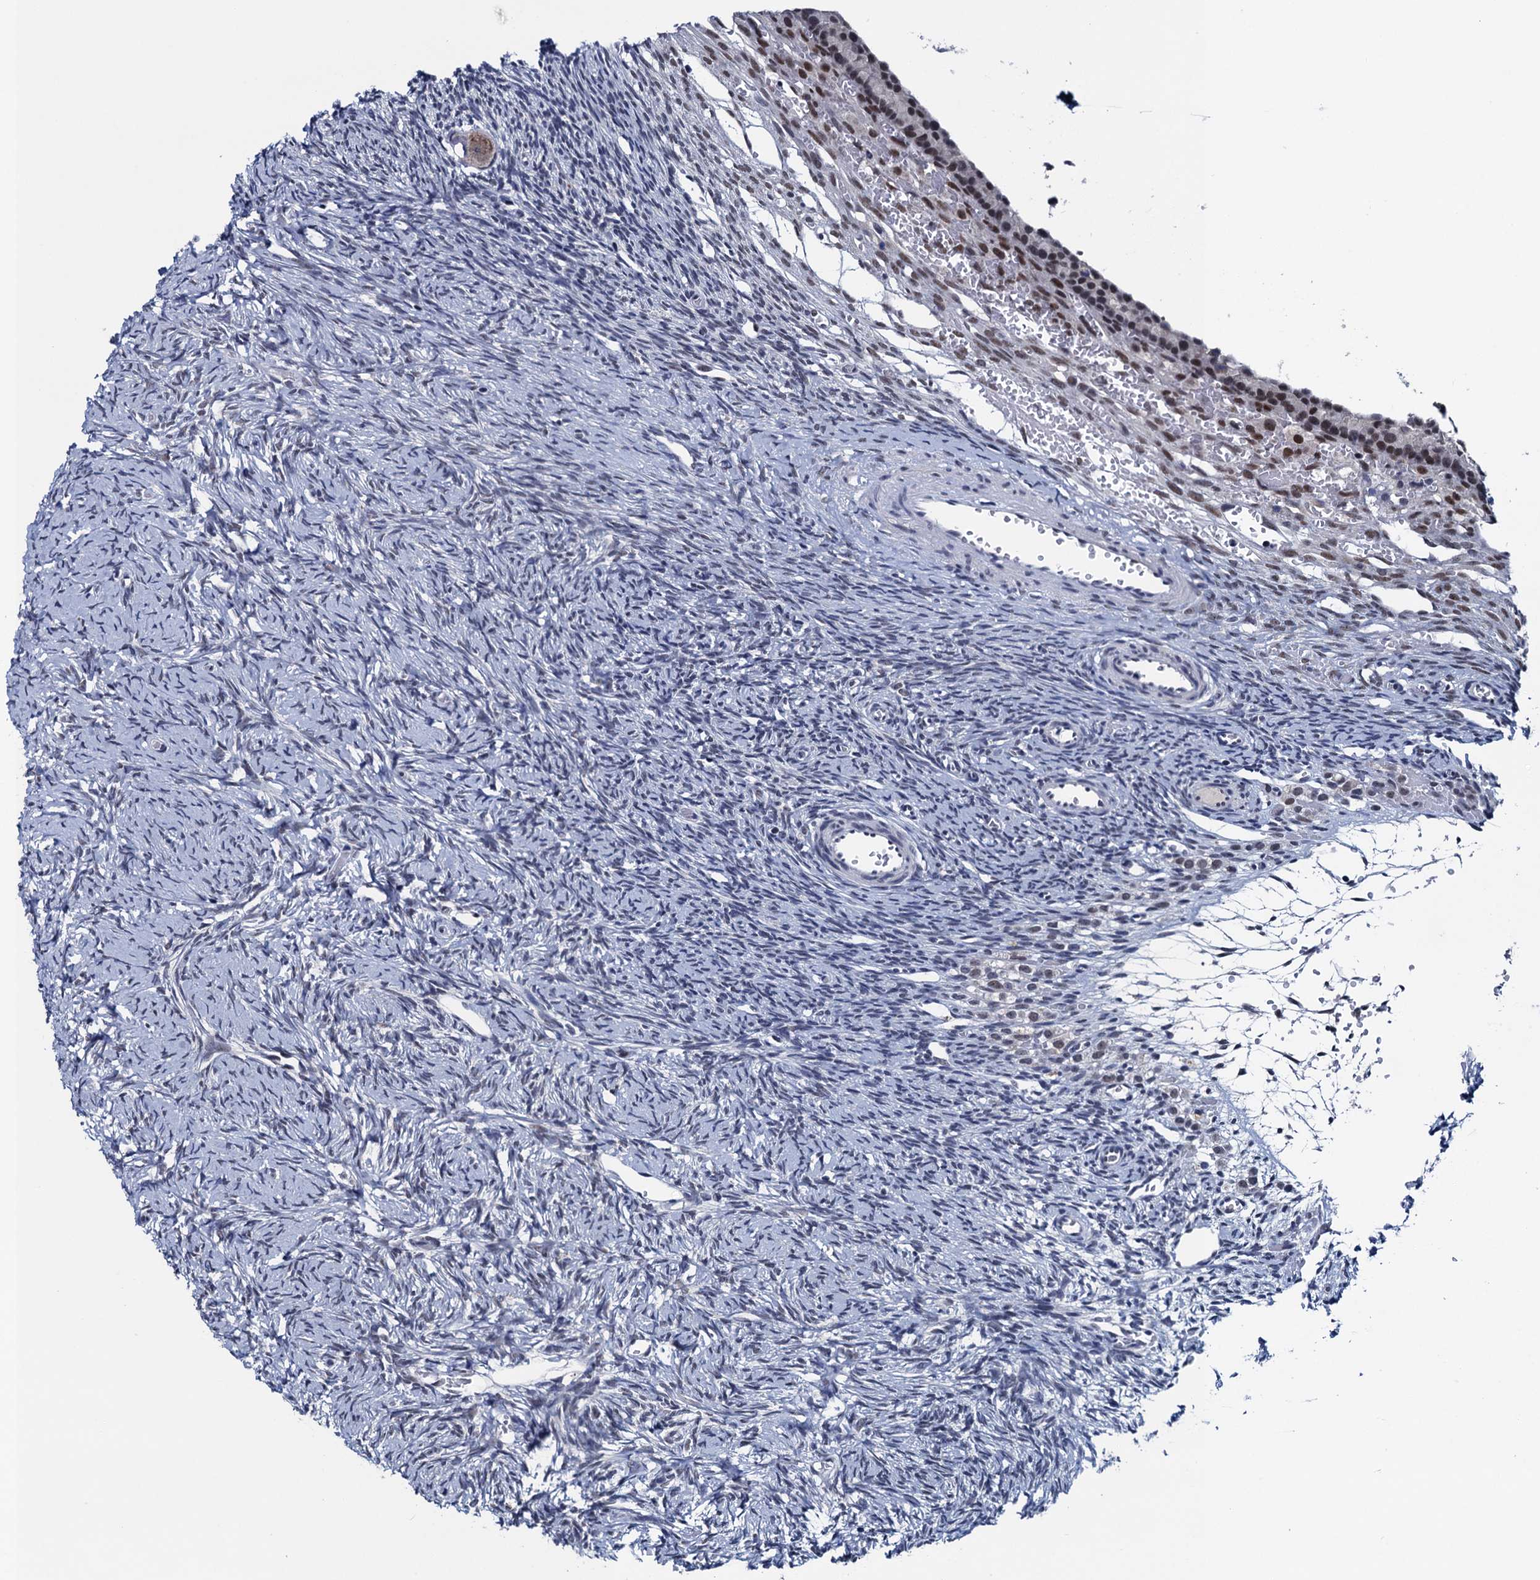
{"staining": {"intensity": "weak", "quantity": ">75%", "location": "cytoplasmic/membranous"}, "tissue": "ovary", "cell_type": "Follicle cells", "image_type": "normal", "snomed": [{"axis": "morphology", "description": "Normal tissue, NOS"}, {"axis": "topography", "description": "Ovary"}], "caption": "Brown immunohistochemical staining in unremarkable ovary displays weak cytoplasmic/membranous positivity in about >75% of follicle cells.", "gene": "FNBP4", "patient": {"sex": "female", "age": 39}}